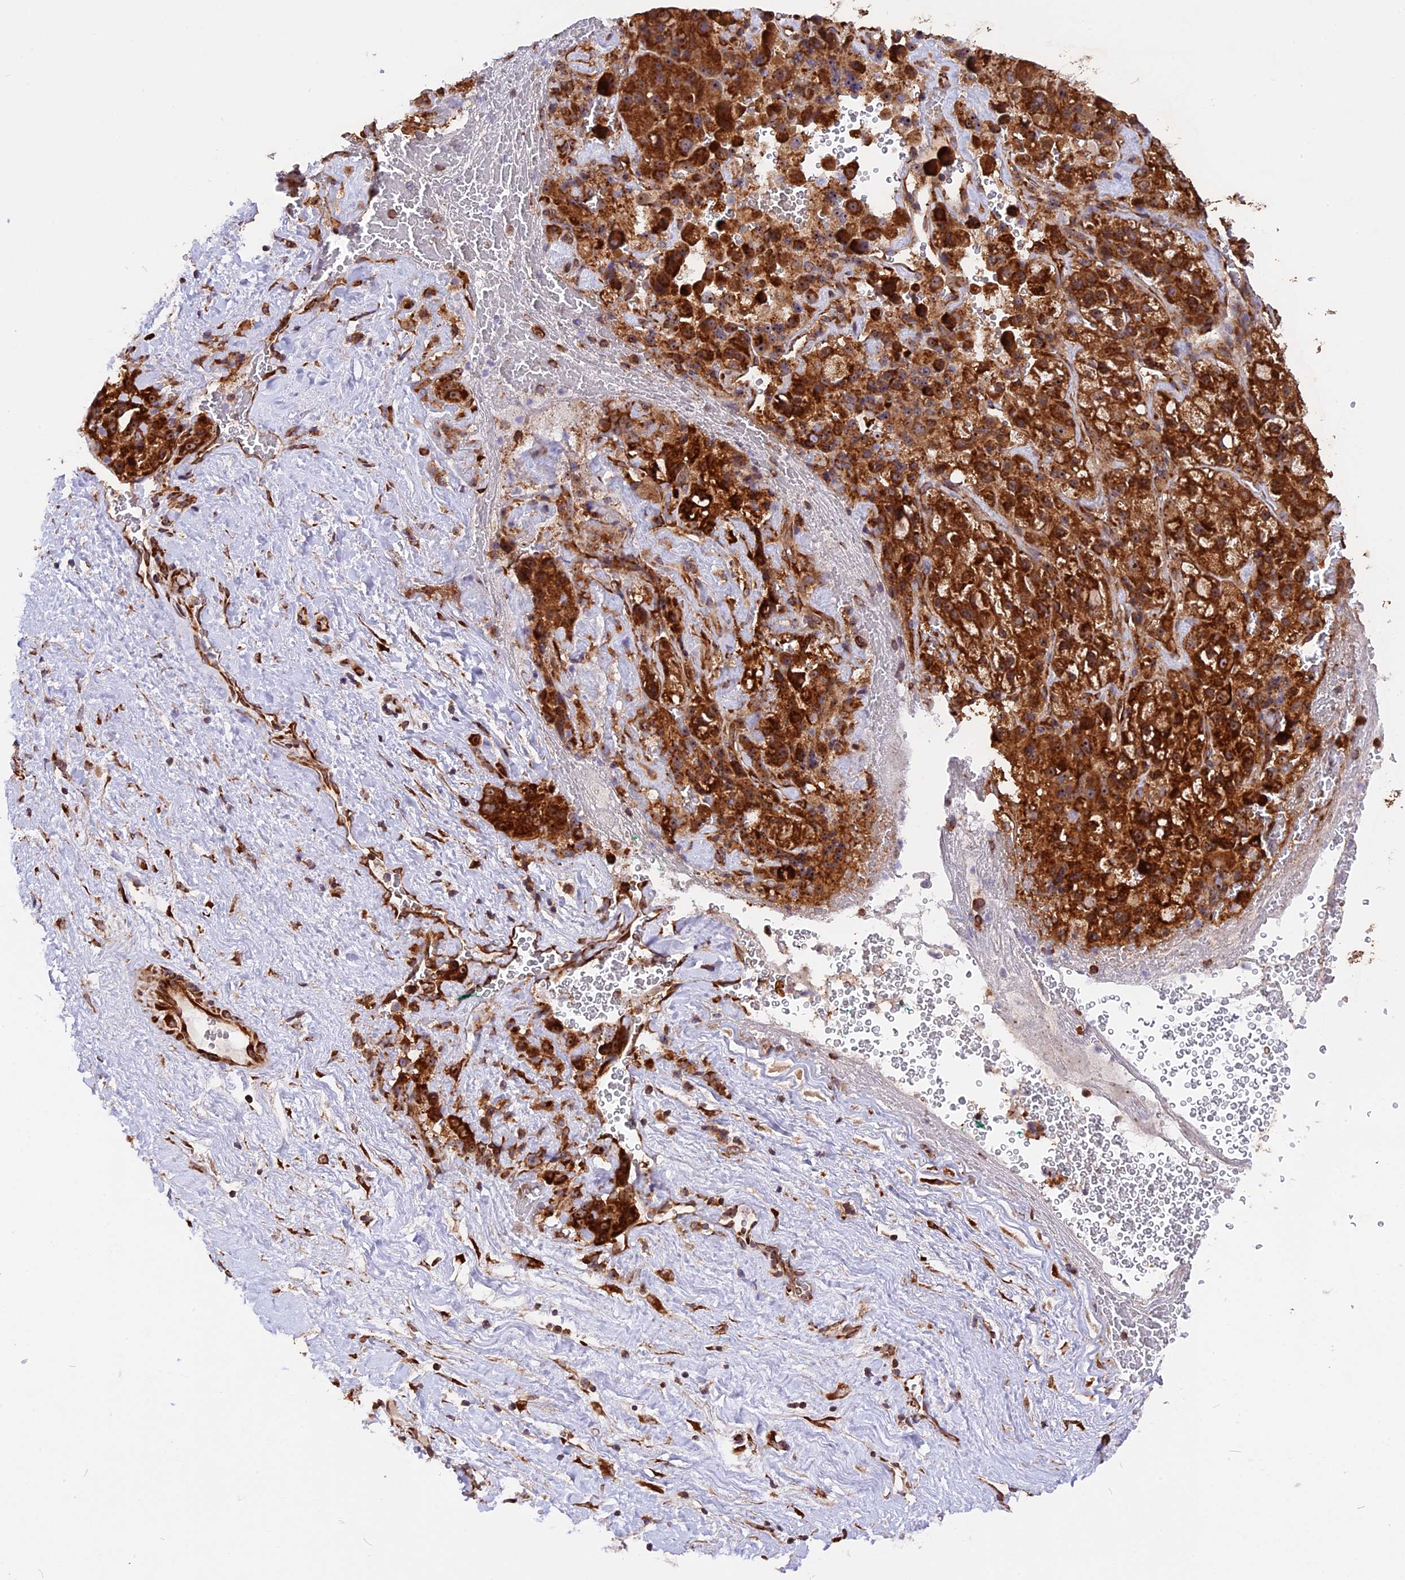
{"staining": {"intensity": "strong", "quantity": ">75%", "location": "cytoplasmic/membranous"}, "tissue": "liver cancer", "cell_type": "Tumor cells", "image_type": "cancer", "snomed": [{"axis": "morphology", "description": "Normal tissue, NOS"}, {"axis": "morphology", "description": "Carcinoma, Hepatocellular, NOS"}, {"axis": "topography", "description": "Liver"}], "caption": "This image exhibits immunohistochemistry staining of human liver cancer (hepatocellular carcinoma), with high strong cytoplasmic/membranous positivity in approximately >75% of tumor cells.", "gene": "GNPTAB", "patient": {"sex": "male", "age": 57}}